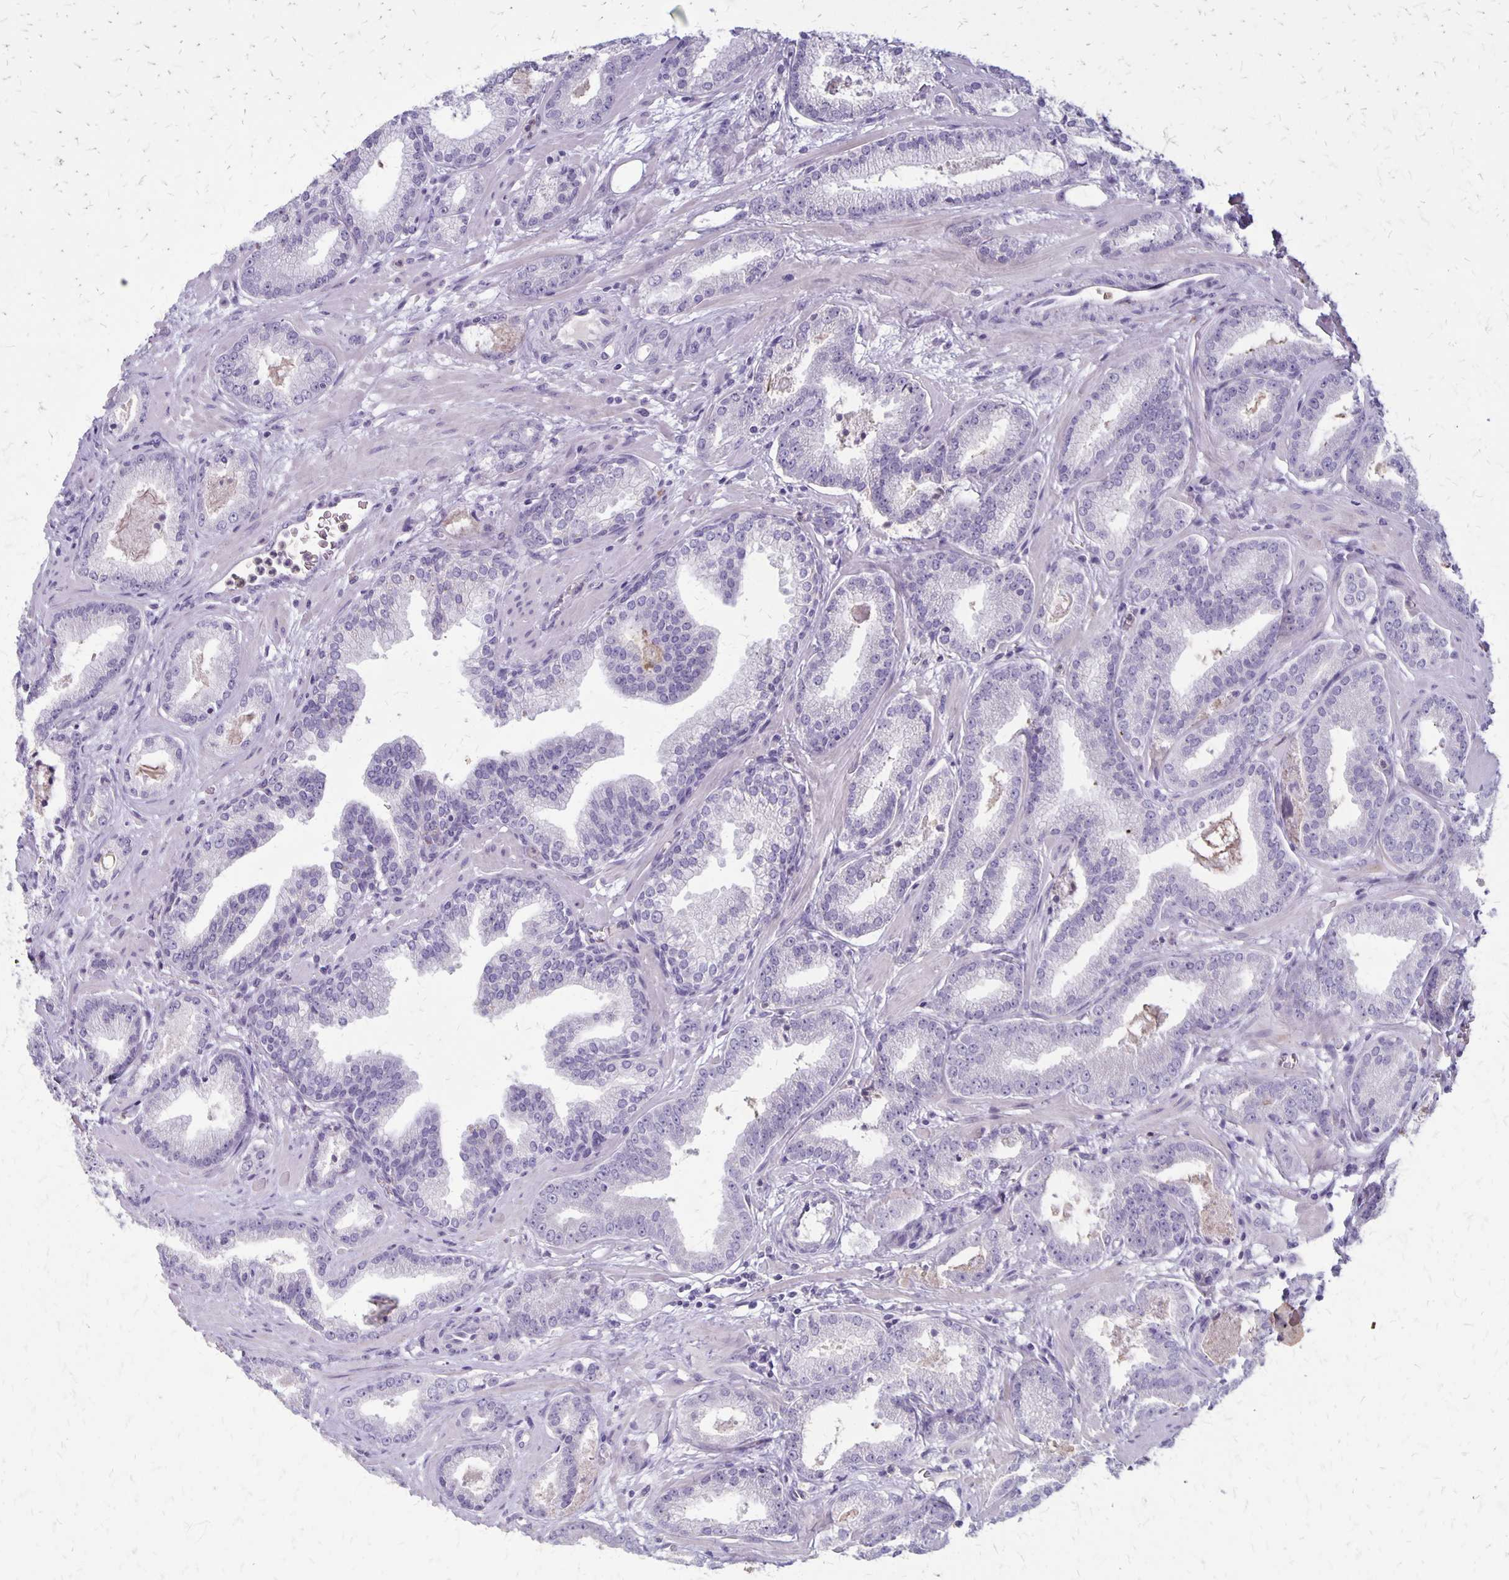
{"staining": {"intensity": "negative", "quantity": "none", "location": "none"}, "tissue": "prostate cancer", "cell_type": "Tumor cells", "image_type": "cancer", "snomed": [{"axis": "morphology", "description": "Adenocarcinoma, Low grade"}, {"axis": "topography", "description": "Prostate"}], "caption": "The photomicrograph reveals no staining of tumor cells in prostate low-grade adenocarcinoma.", "gene": "SEPTIN5", "patient": {"sex": "male", "age": 64}}